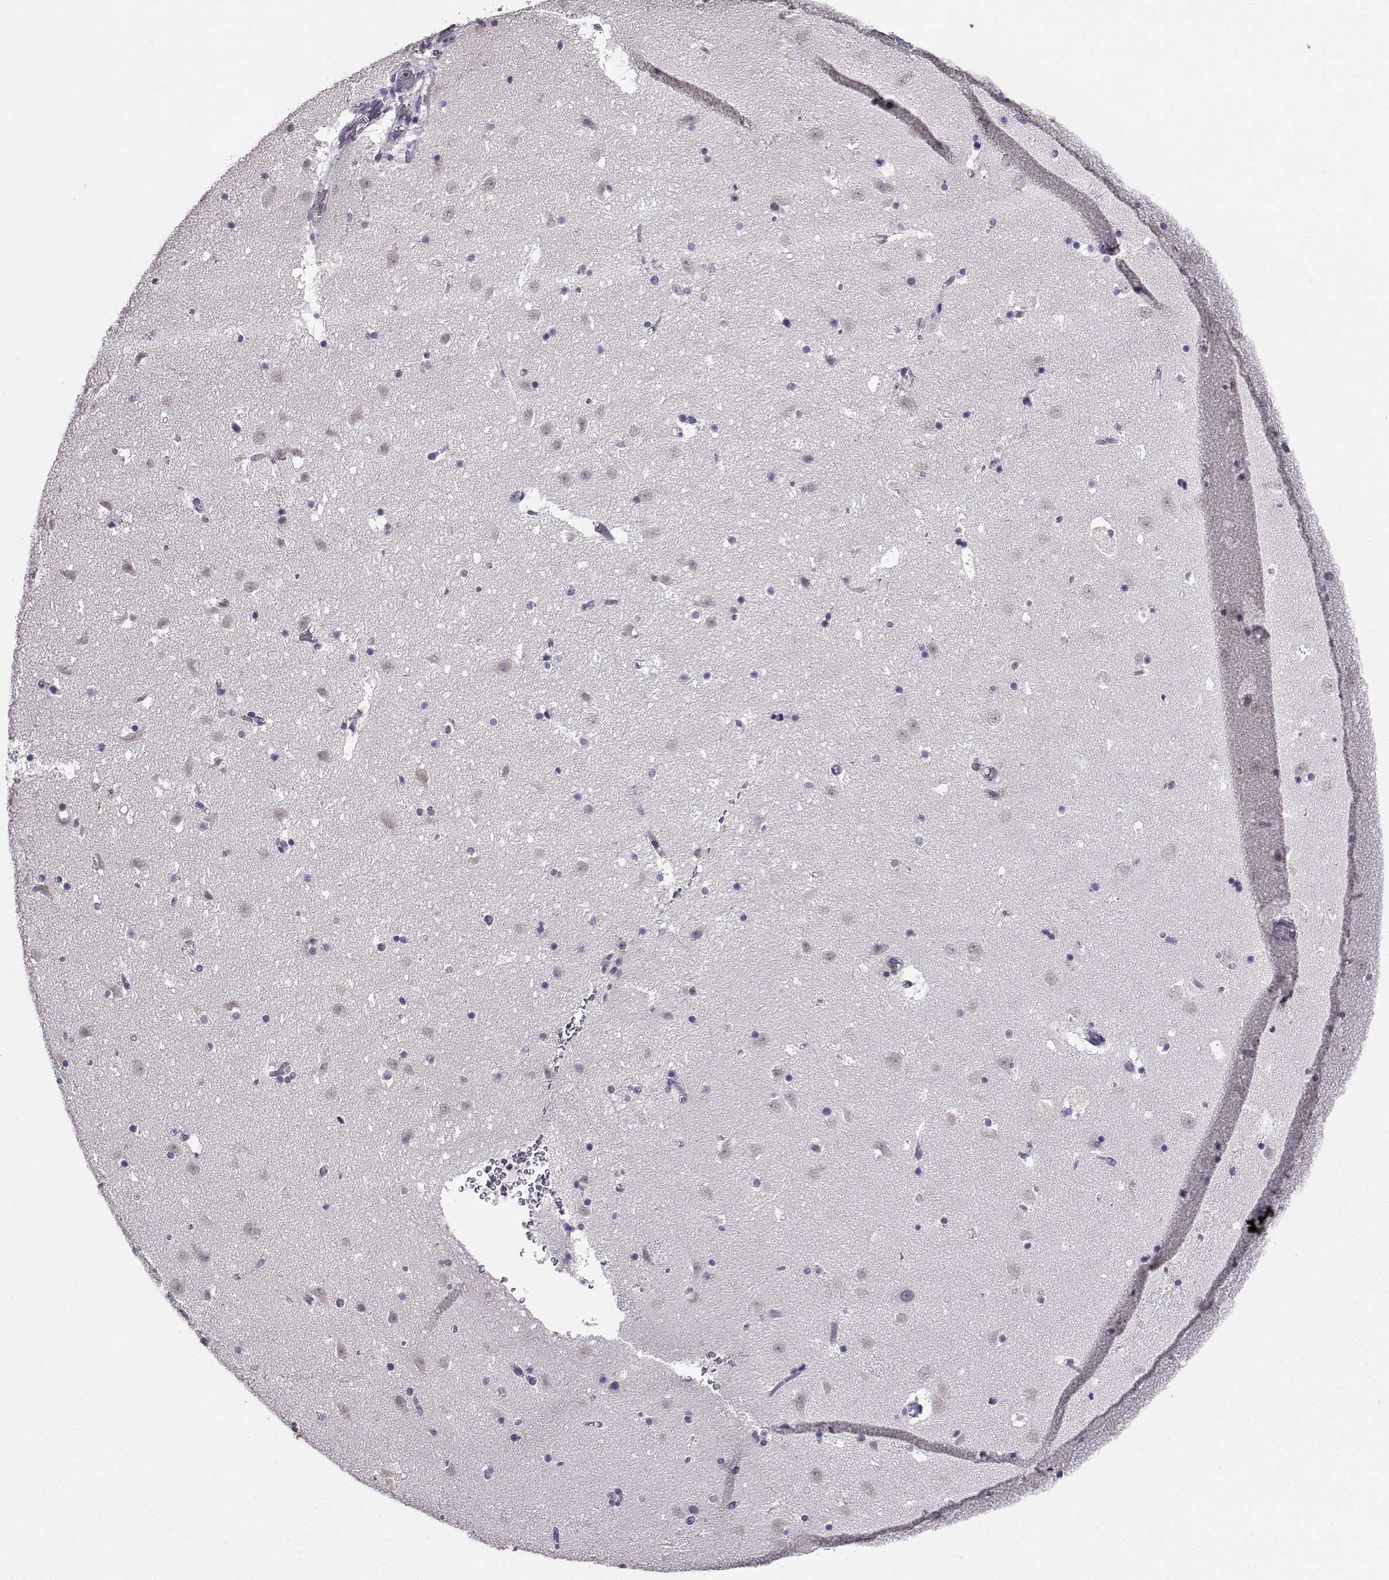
{"staining": {"intensity": "negative", "quantity": "none", "location": "none"}, "tissue": "caudate", "cell_type": "Glial cells", "image_type": "normal", "snomed": [{"axis": "morphology", "description": "Normal tissue, NOS"}, {"axis": "topography", "description": "Lateral ventricle wall"}], "caption": "Unremarkable caudate was stained to show a protein in brown. There is no significant positivity in glial cells. (Brightfield microscopy of DAB (3,3'-diaminobenzidine) immunohistochemistry (IHC) at high magnification).", "gene": "SPAG11A", "patient": {"sex": "female", "age": 42}}